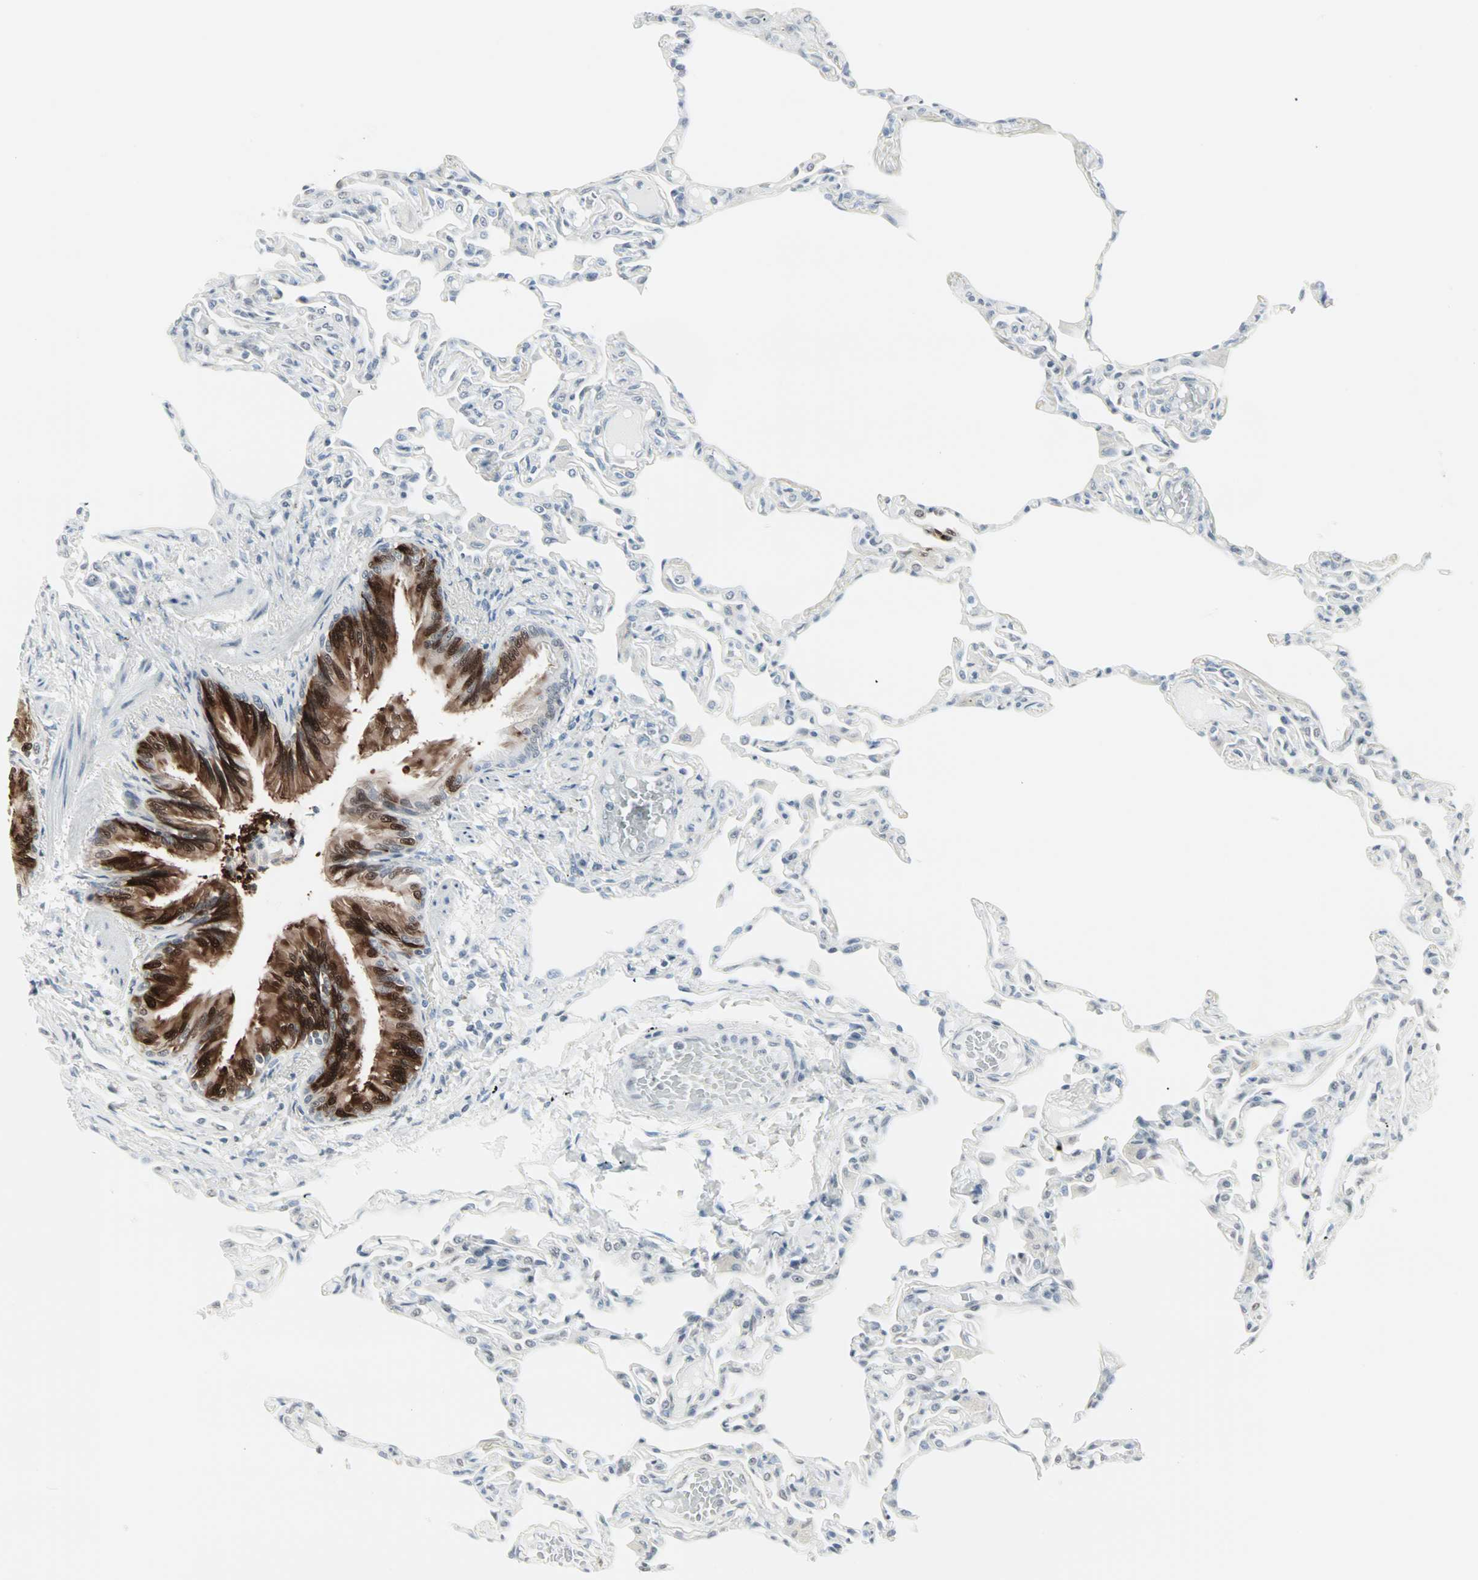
{"staining": {"intensity": "negative", "quantity": "none", "location": "none"}, "tissue": "lung", "cell_type": "Alveolar cells", "image_type": "normal", "snomed": [{"axis": "morphology", "description": "Normal tissue, NOS"}, {"axis": "topography", "description": "Lung"}], "caption": "DAB immunohistochemical staining of benign lung shows no significant positivity in alveolar cells.", "gene": "CBLC", "patient": {"sex": "female", "age": 49}}